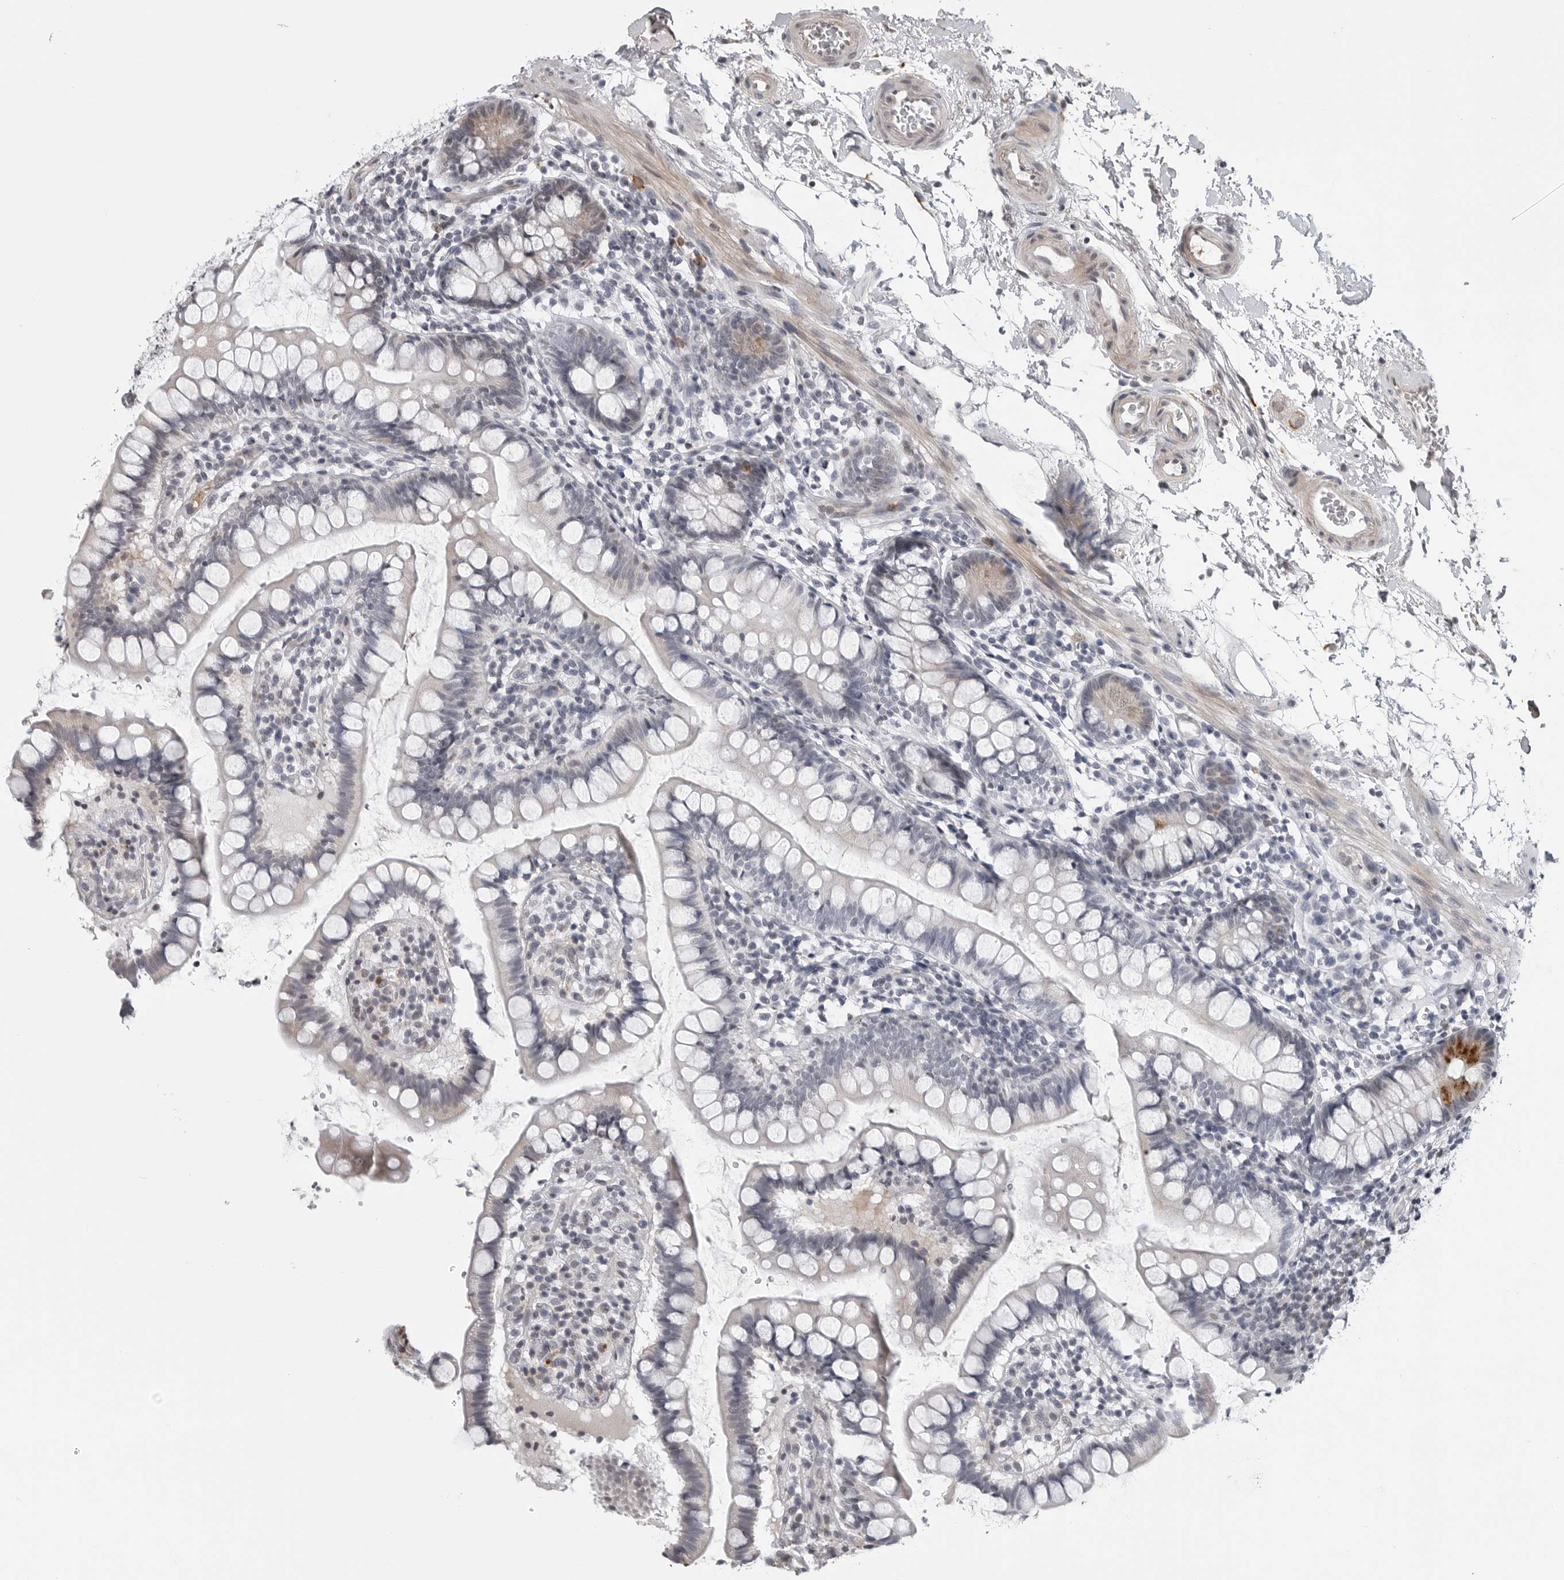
{"staining": {"intensity": "negative", "quantity": "none", "location": "none"}, "tissue": "small intestine", "cell_type": "Glandular cells", "image_type": "normal", "snomed": [{"axis": "morphology", "description": "Normal tissue, NOS"}, {"axis": "topography", "description": "Small intestine"}], "caption": "The IHC image has no significant expression in glandular cells of small intestine. Brightfield microscopy of immunohistochemistry (IHC) stained with DAB (brown) and hematoxylin (blue), captured at high magnification.", "gene": "CXCR5", "patient": {"sex": "female", "age": 84}}